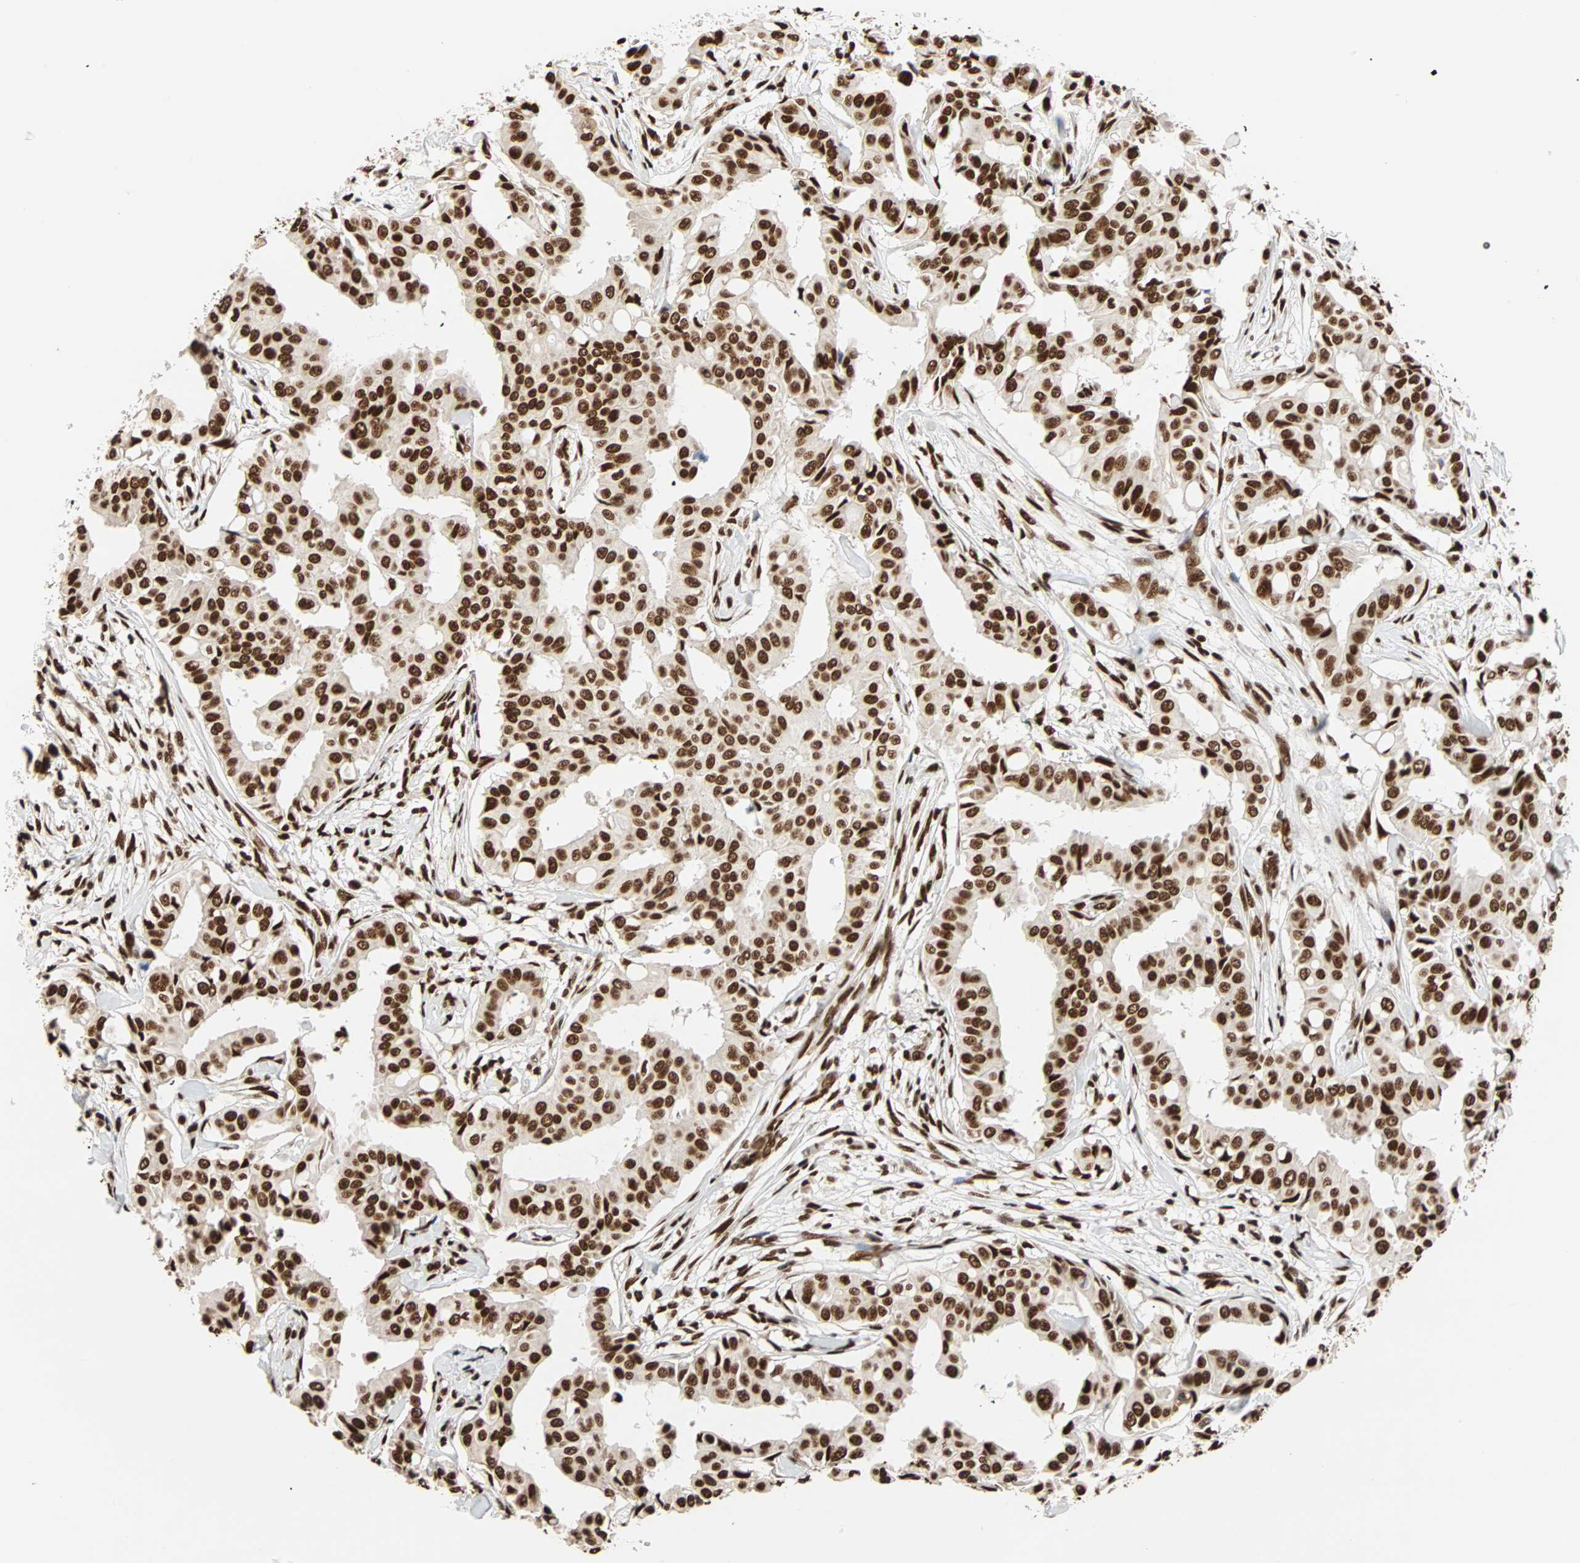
{"staining": {"intensity": "strong", "quantity": ">75%", "location": "nuclear"}, "tissue": "head and neck cancer", "cell_type": "Tumor cells", "image_type": "cancer", "snomed": [{"axis": "morphology", "description": "Adenocarcinoma, NOS"}, {"axis": "topography", "description": "Salivary gland"}, {"axis": "topography", "description": "Head-Neck"}], "caption": "IHC of human head and neck cancer (adenocarcinoma) shows high levels of strong nuclear staining in about >75% of tumor cells.", "gene": "ILF2", "patient": {"sex": "female", "age": 59}}